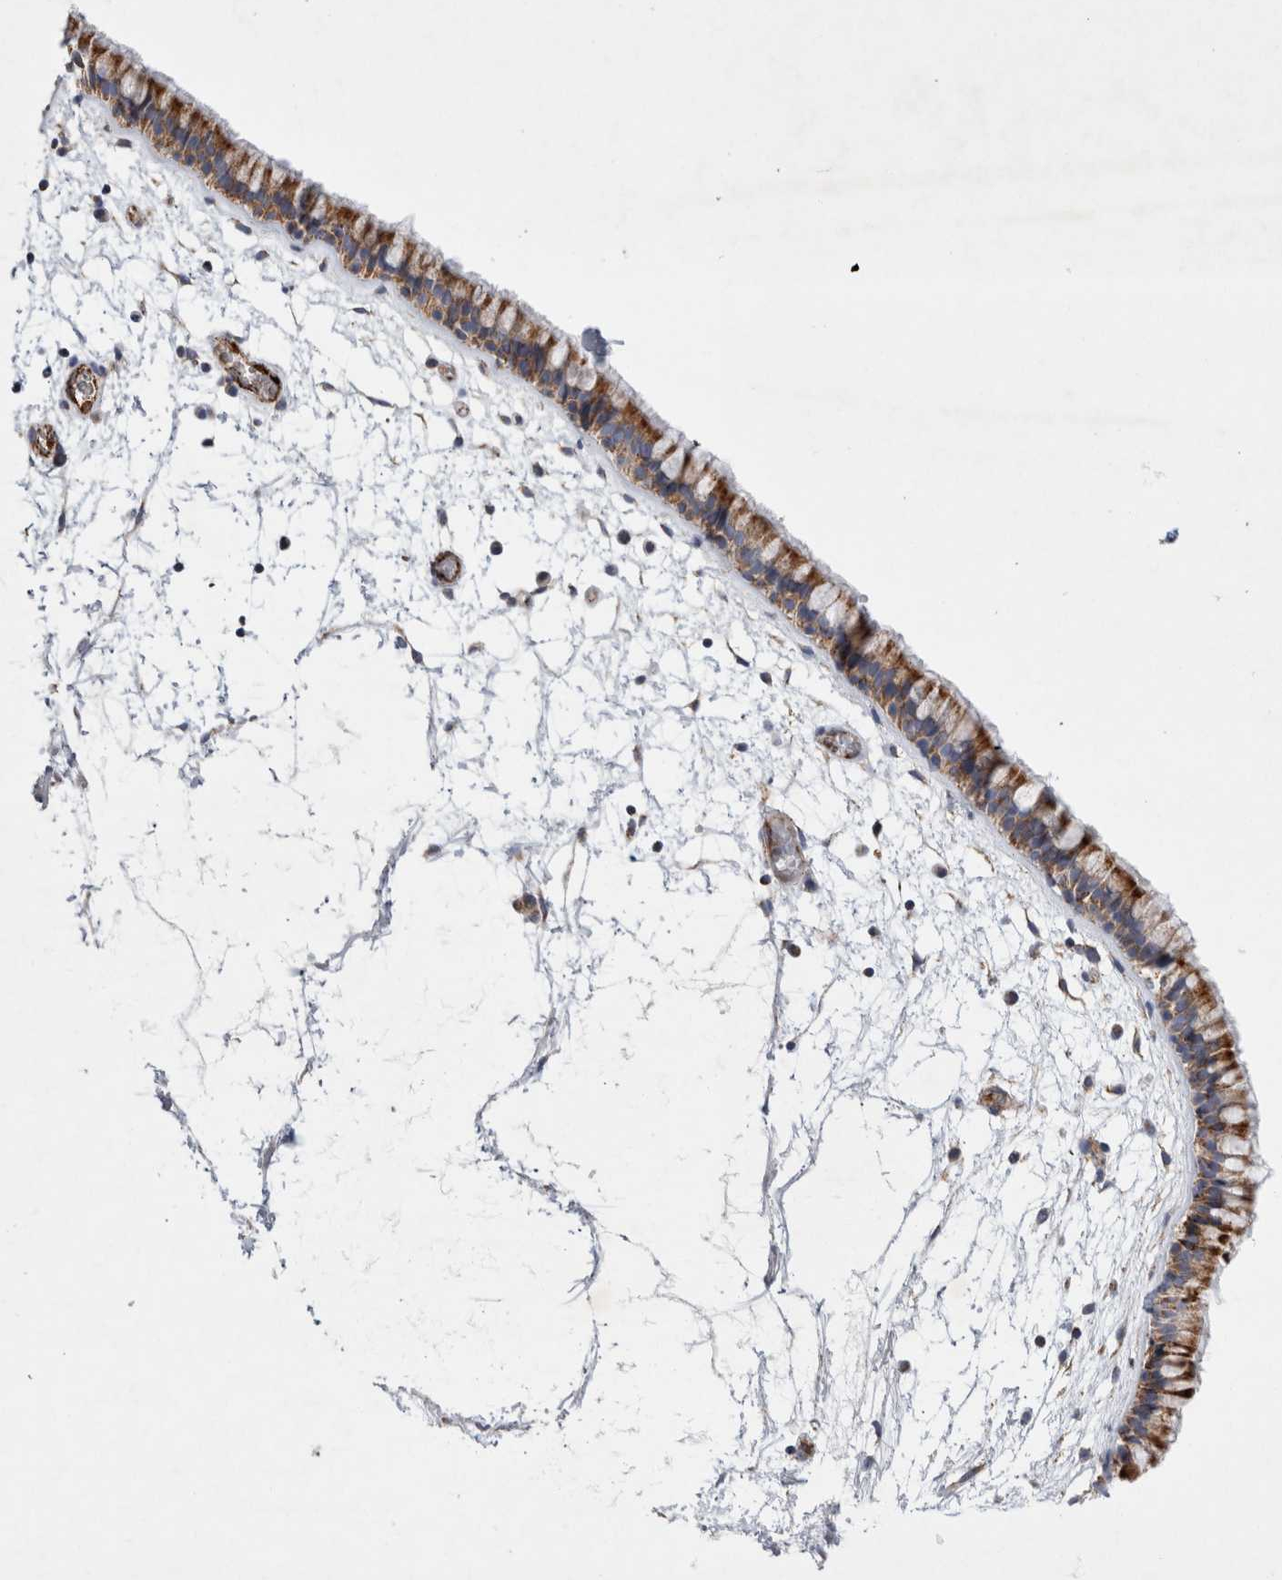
{"staining": {"intensity": "moderate", "quantity": ">75%", "location": "cytoplasmic/membranous"}, "tissue": "nasopharynx", "cell_type": "Respiratory epithelial cells", "image_type": "normal", "snomed": [{"axis": "morphology", "description": "Normal tissue, NOS"}, {"axis": "morphology", "description": "Inflammation, NOS"}, {"axis": "topography", "description": "Nasopharynx"}], "caption": "A high-resolution histopathology image shows immunohistochemistry (IHC) staining of normal nasopharynx, which reveals moderate cytoplasmic/membranous staining in approximately >75% of respiratory epithelial cells. The staining was performed using DAB, with brown indicating positive protein expression. Nuclei are stained blue with hematoxylin.", "gene": "IARS2", "patient": {"sex": "male", "age": 48}}